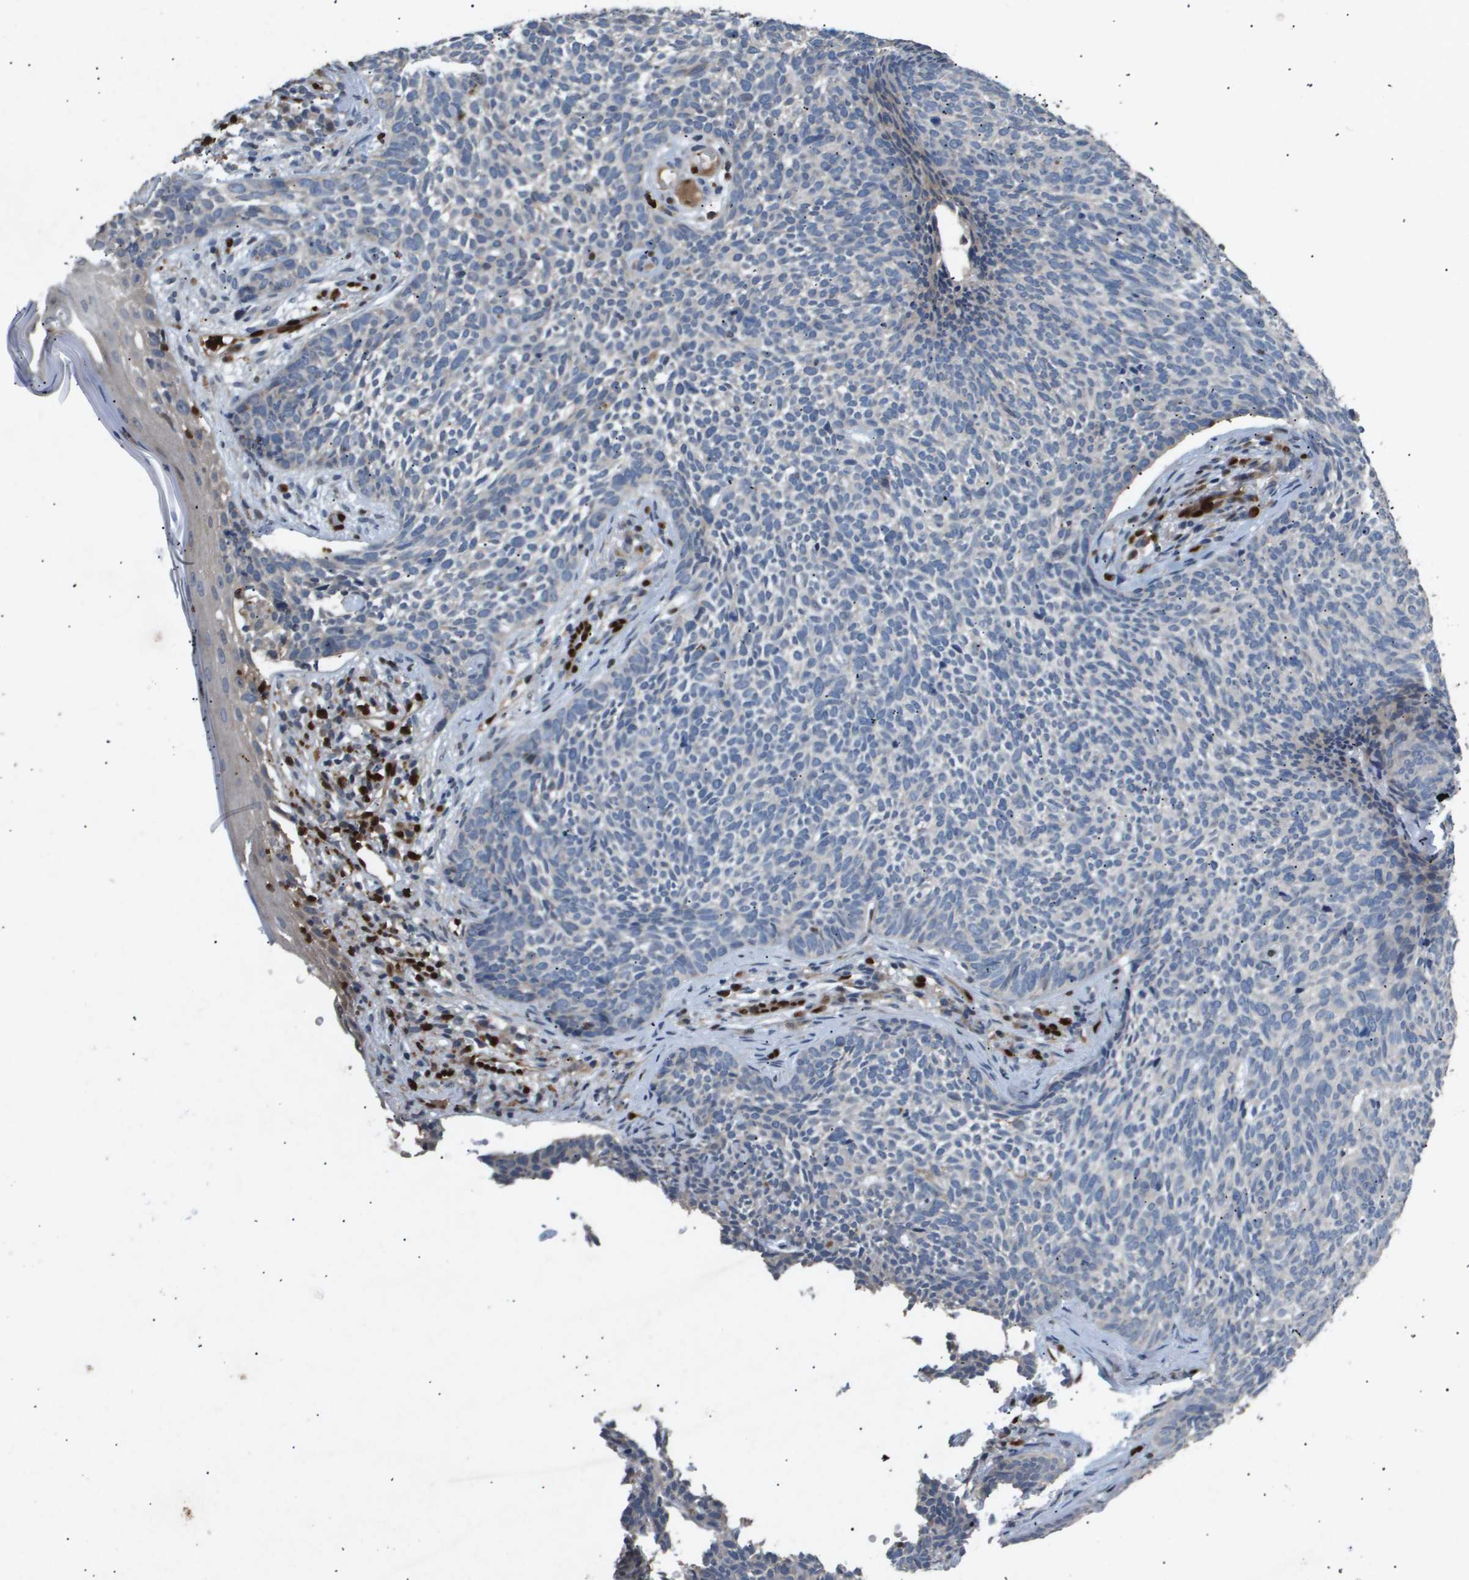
{"staining": {"intensity": "negative", "quantity": "none", "location": "none"}, "tissue": "skin cancer", "cell_type": "Tumor cells", "image_type": "cancer", "snomed": [{"axis": "morphology", "description": "Basal cell carcinoma"}, {"axis": "topography", "description": "Skin"}], "caption": "Immunohistochemistry image of basal cell carcinoma (skin) stained for a protein (brown), which shows no positivity in tumor cells.", "gene": "ERG", "patient": {"sex": "female", "age": 84}}